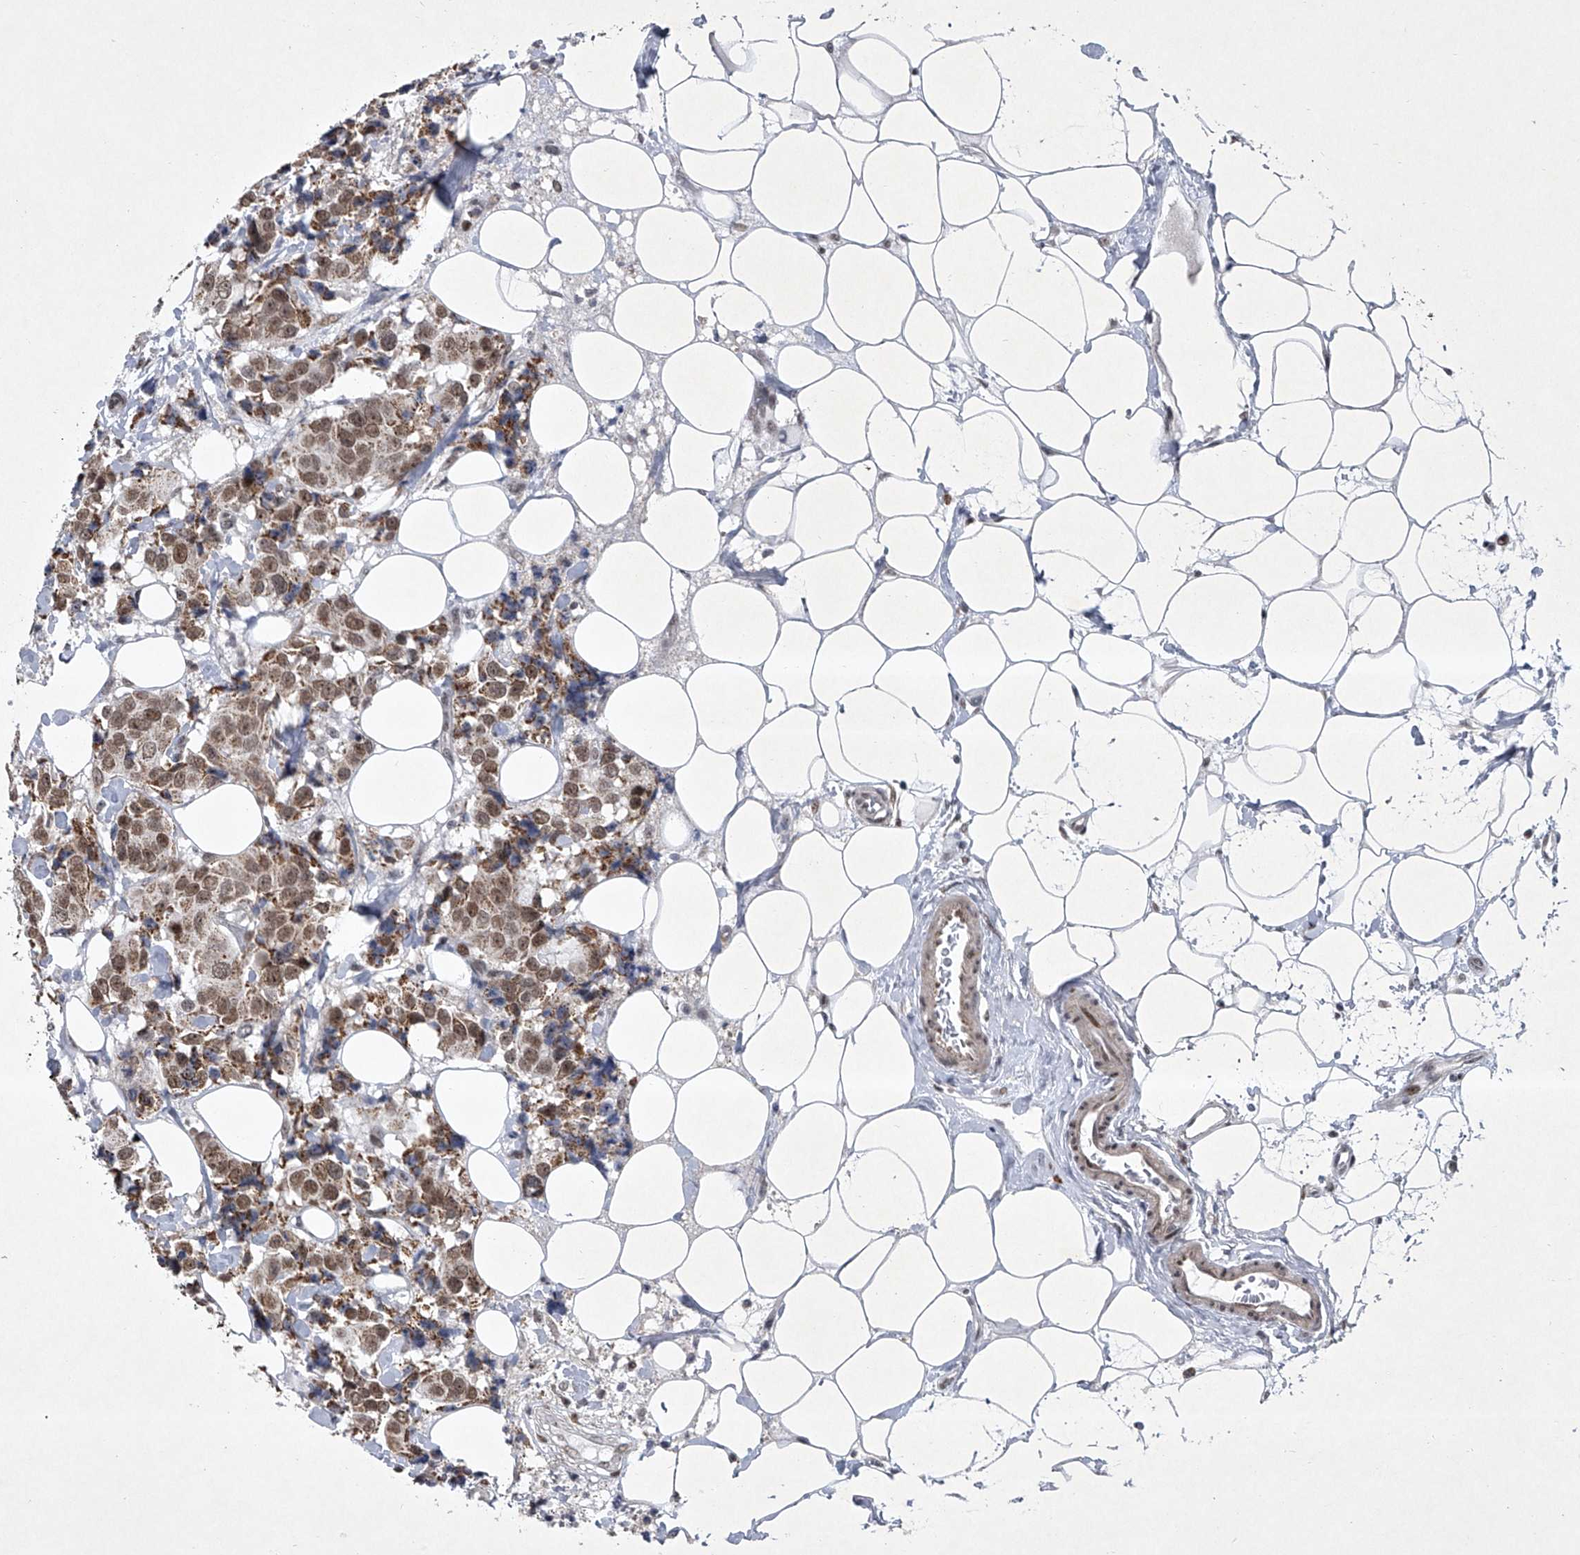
{"staining": {"intensity": "moderate", "quantity": ">75%", "location": "cytoplasmic/membranous,nuclear"}, "tissue": "breast cancer", "cell_type": "Tumor cells", "image_type": "cancer", "snomed": [{"axis": "morphology", "description": "Normal tissue, NOS"}, {"axis": "morphology", "description": "Duct carcinoma"}, {"axis": "topography", "description": "Breast"}], "caption": "Protein expression analysis of human breast intraductal carcinoma reveals moderate cytoplasmic/membranous and nuclear staining in approximately >75% of tumor cells. (DAB (3,3'-diaminobenzidine) = brown stain, brightfield microscopy at high magnification).", "gene": "MLLT1", "patient": {"sex": "female", "age": 39}}